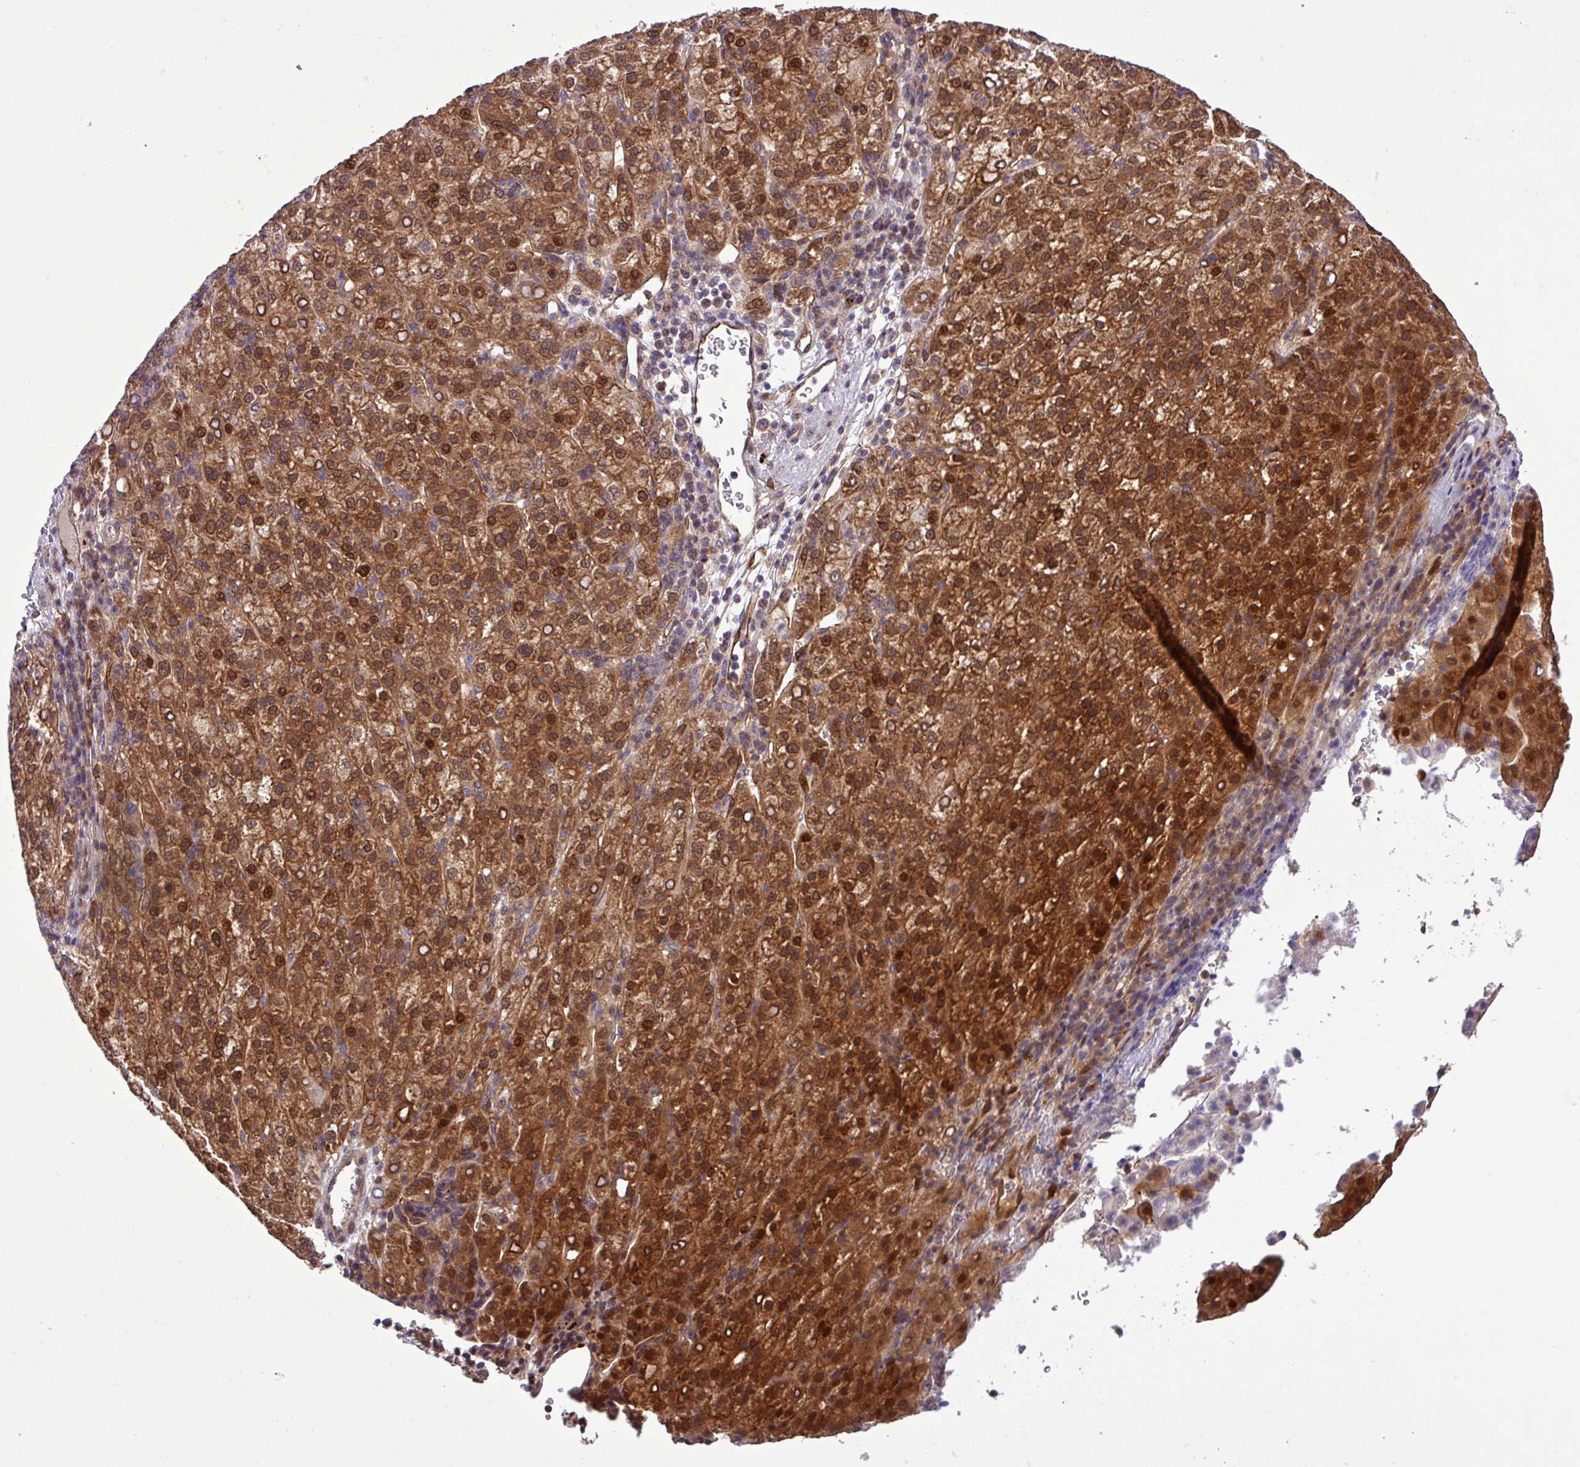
{"staining": {"intensity": "strong", "quantity": ">75%", "location": "cytoplasmic/membranous,nuclear"}, "tissue": "liver cancer", "cell_type": "Tumor cells", "image_type": "cancer", "snomed": [{"axis": "morphology", "description": "Carcinoma, Hepatocellular, NOS"}, {"axis": "topography", "description": "Liver"}], "caption": "IHC micrograph of human liver hepatocellular carcinoma stained for a protein (brown), which demonstrates high levels of strong cytoplasmic/membranous and nuclear positivity in about >75% of tumor cells.", "gene": "CARHSP1", "patient": {"sex": "female", "age": 58}}